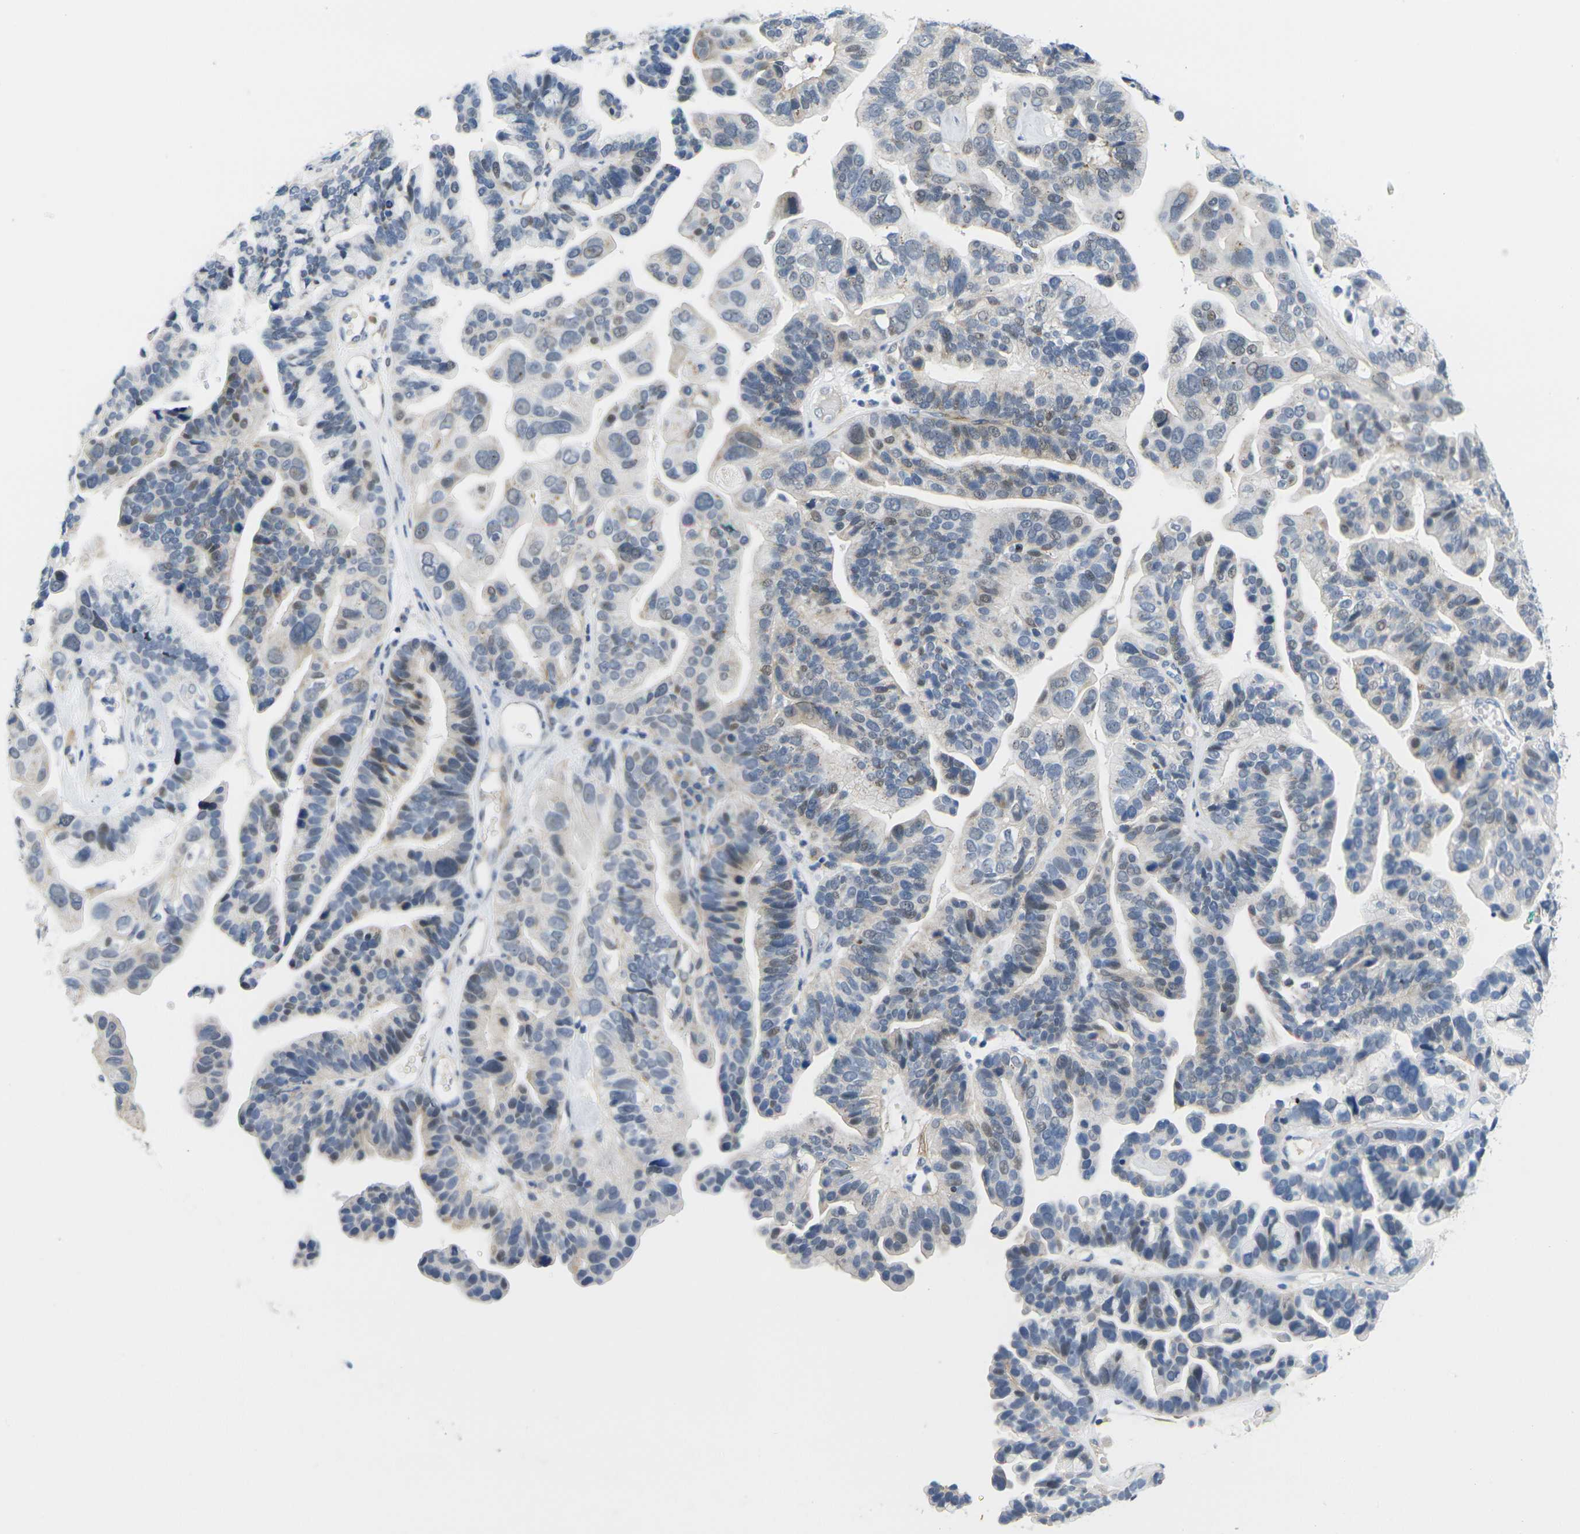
{"staining": {"intensity": "weak", "quantity": "<25%", "location": "cytoplasmic/membranous"}, "tissue": "ovarian cancer", "cell_type": "Tumor cells", "image_type": "cancer", "snomed": [{"axis": "morphology", "description": "Cystadenocarcinoma, serous, NOS"}, {"axis": "topography", "description": "Ovary"}], "caption": "Tumor cells show no significant protein staining in serous cystadenocarcinoma (ovarian).", "gene": "OTOF", "patient": {"sex": "female", "age": 56}}